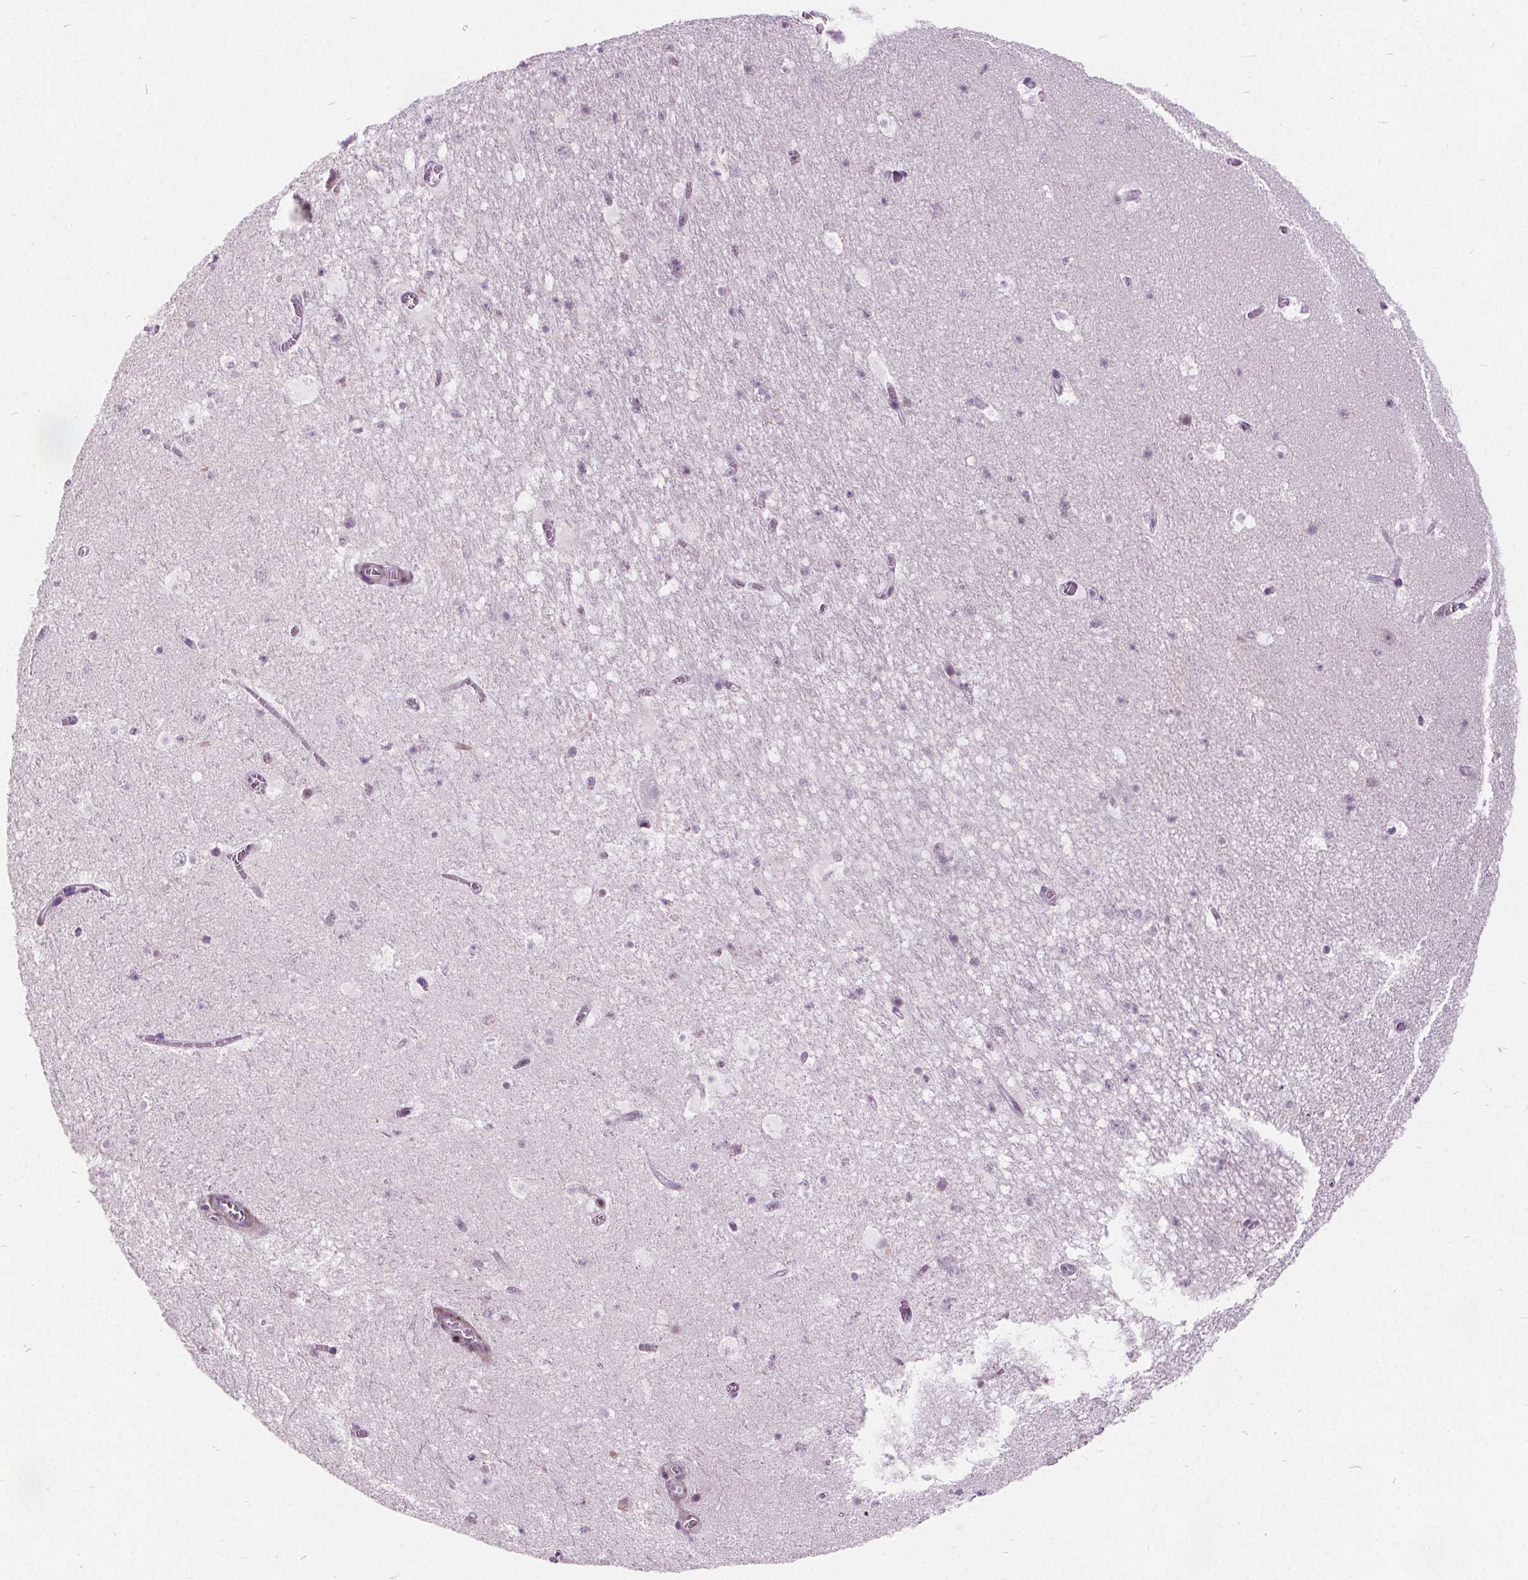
{"staining": {"intensity": "negative", "quantity": "none", "location": "none"}, "tissue": "hippocampus", "cell_type": "Glial cells", "image_type": "normal", "snomed": [{"axis": "morphology", "description": "Normal tissue, NOS"}, {"axis": "topography", "description": "Hippocampus"}], "caption": "A histopathology image of hippocampus stained for a protein demonstrates no brown staining in glial cells.", "gene": "ISLR2", "patient": {"sex": "female", "age": 42}}